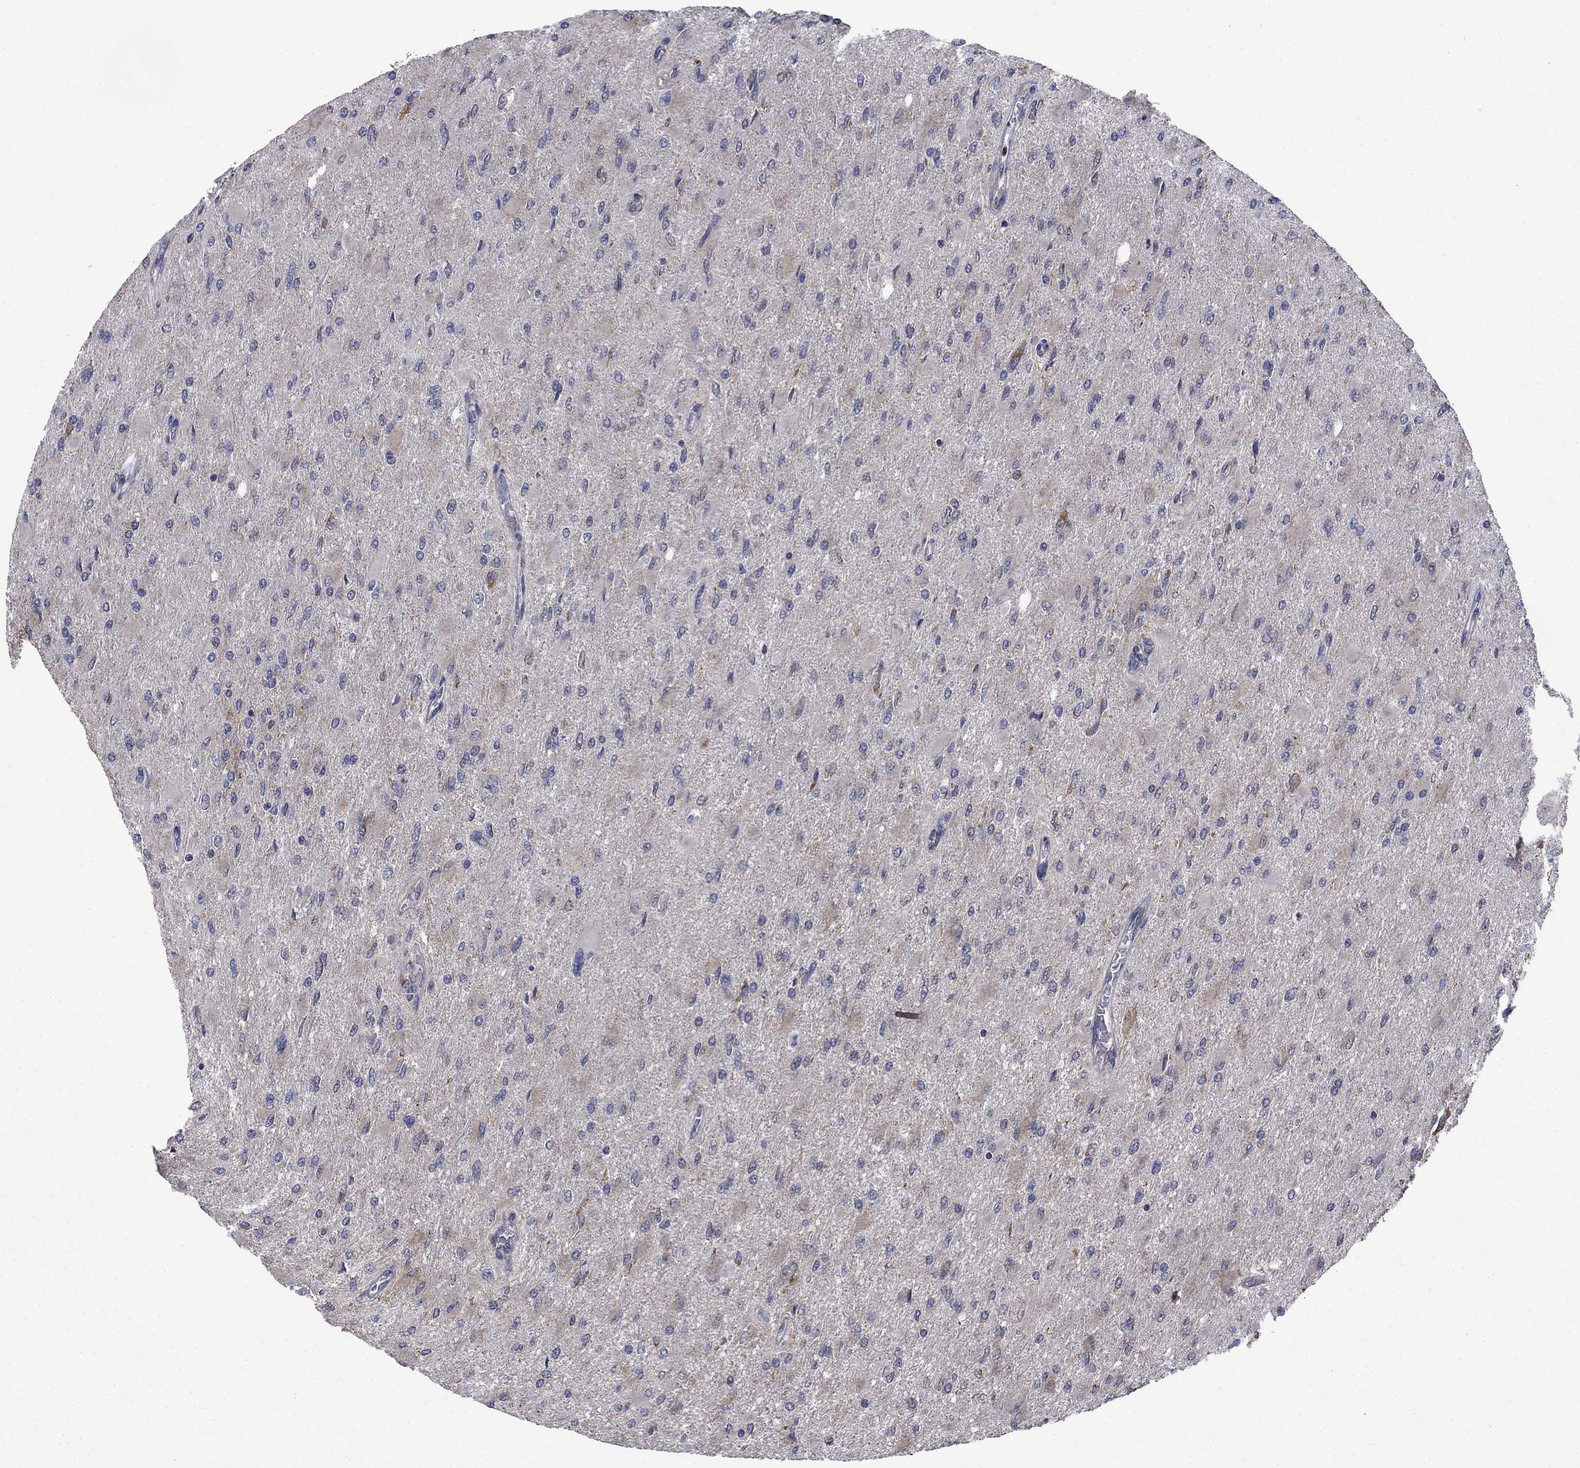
{"staining": {"intensity": "weak", "quantity": "<25%", "location": "cytoplasmic/membranous"}, "tissue": "glioma", "cell_type": "Tumor cells", "image_type": "cancer", "snomed": [{"axis": "morphology", "description": "Glioma, malignant, High grade"}, {"axis": "topography", "description": "Cerebral cortex"}], "caption": "Immunohistochemical staining of human glioma demonstrates no significant expression in tumor cells.", "gene": "FURIN", "patient": {"sex": "female", "age": 36}}